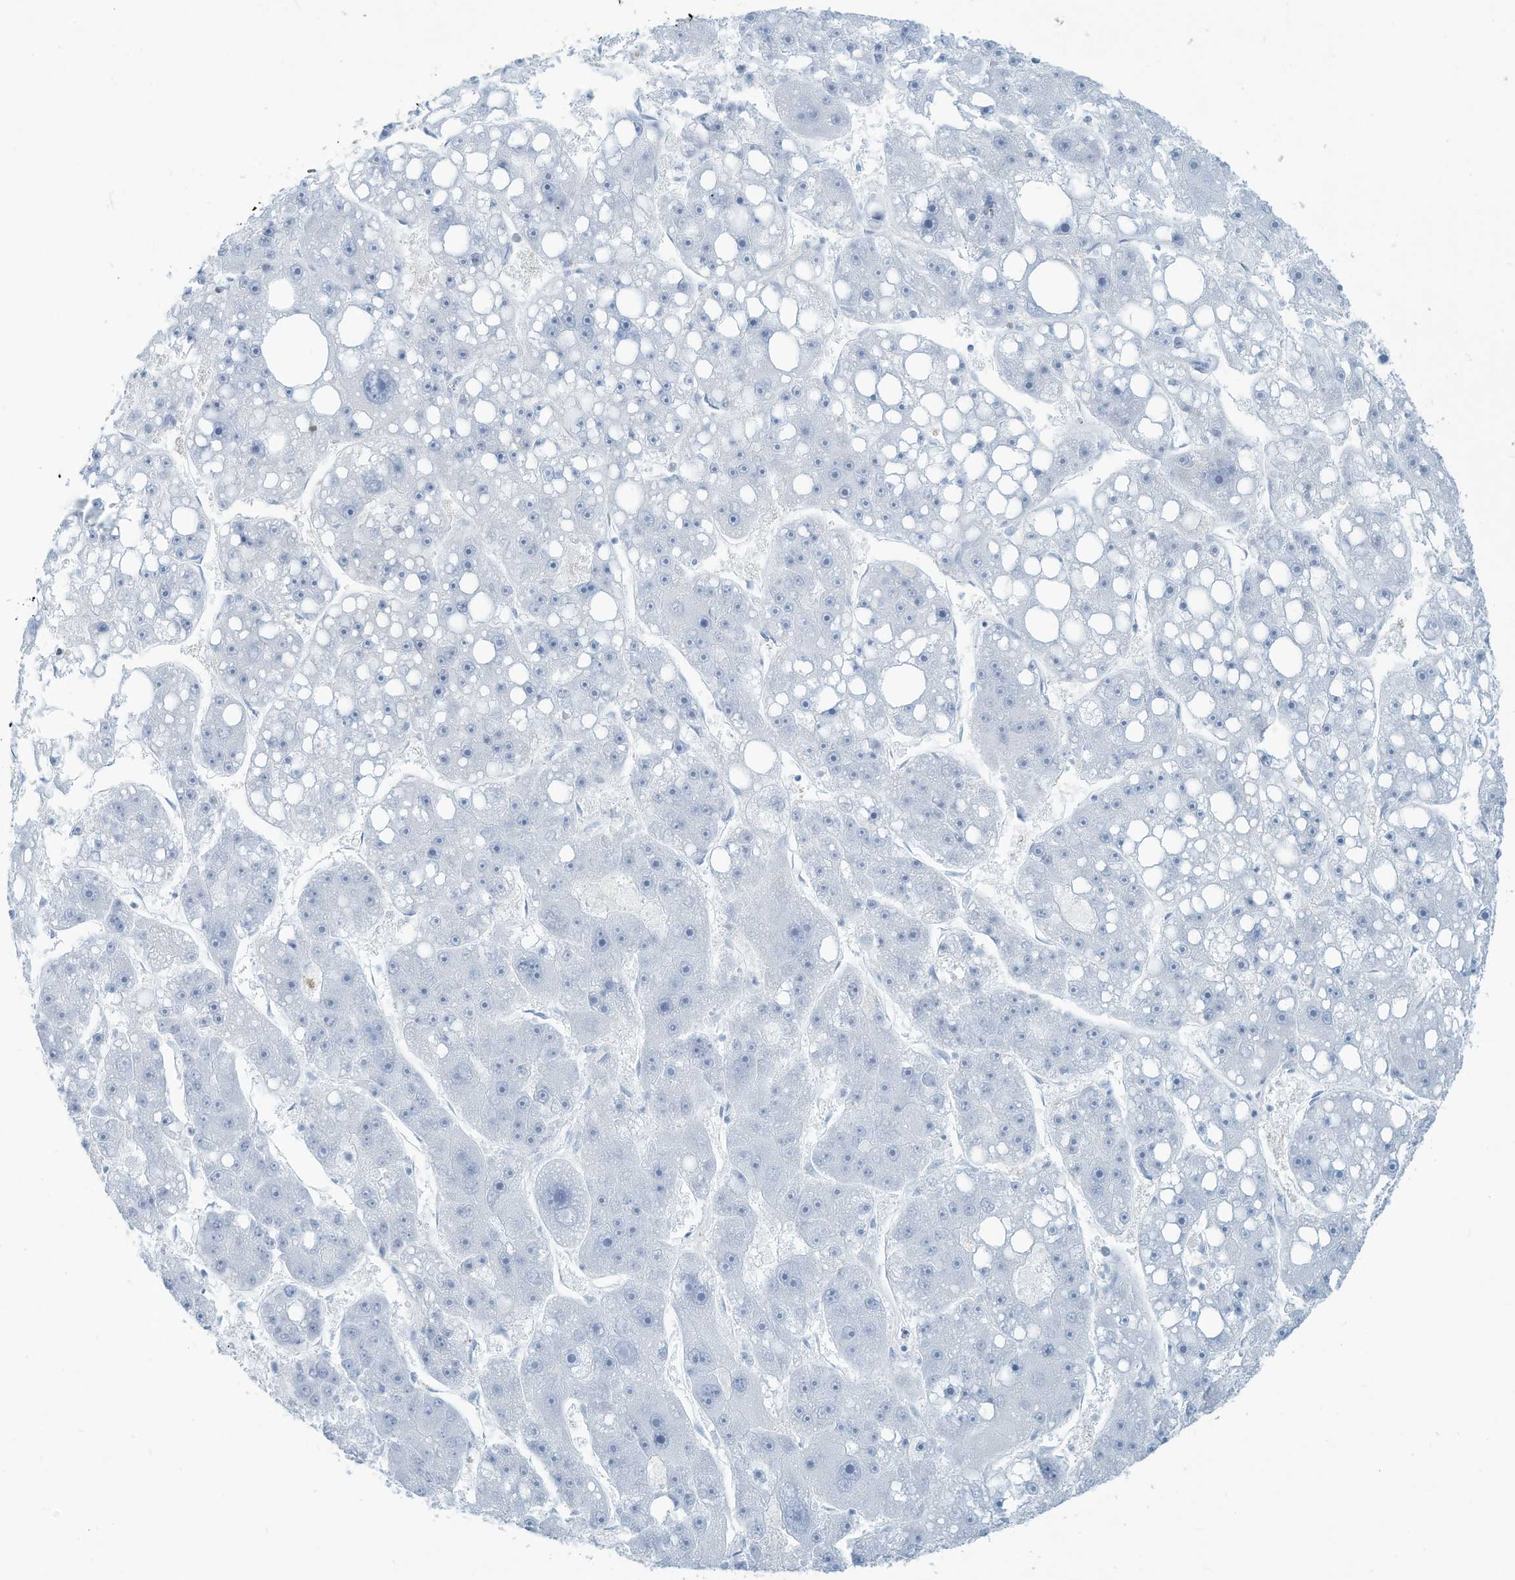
{"staining": {"intensity": "negative", "quantity": "none", "location": "none"}, "tissue": "liver cancer", "cell_type": "Tumor cells", "image_type": "cancer", "snomed": [{"axis": "morphology", "description": "Carcinoma, Hepatocellular, NOS"}, {"axis": "topography", "description": "Liver"}], "caption": "The histopathology image exhibits no staining of tumor cells in liver cancer (hepatocellular carcinoma).", "gene": "SARNP", "patient": {"sex": "female", "age": 61}}